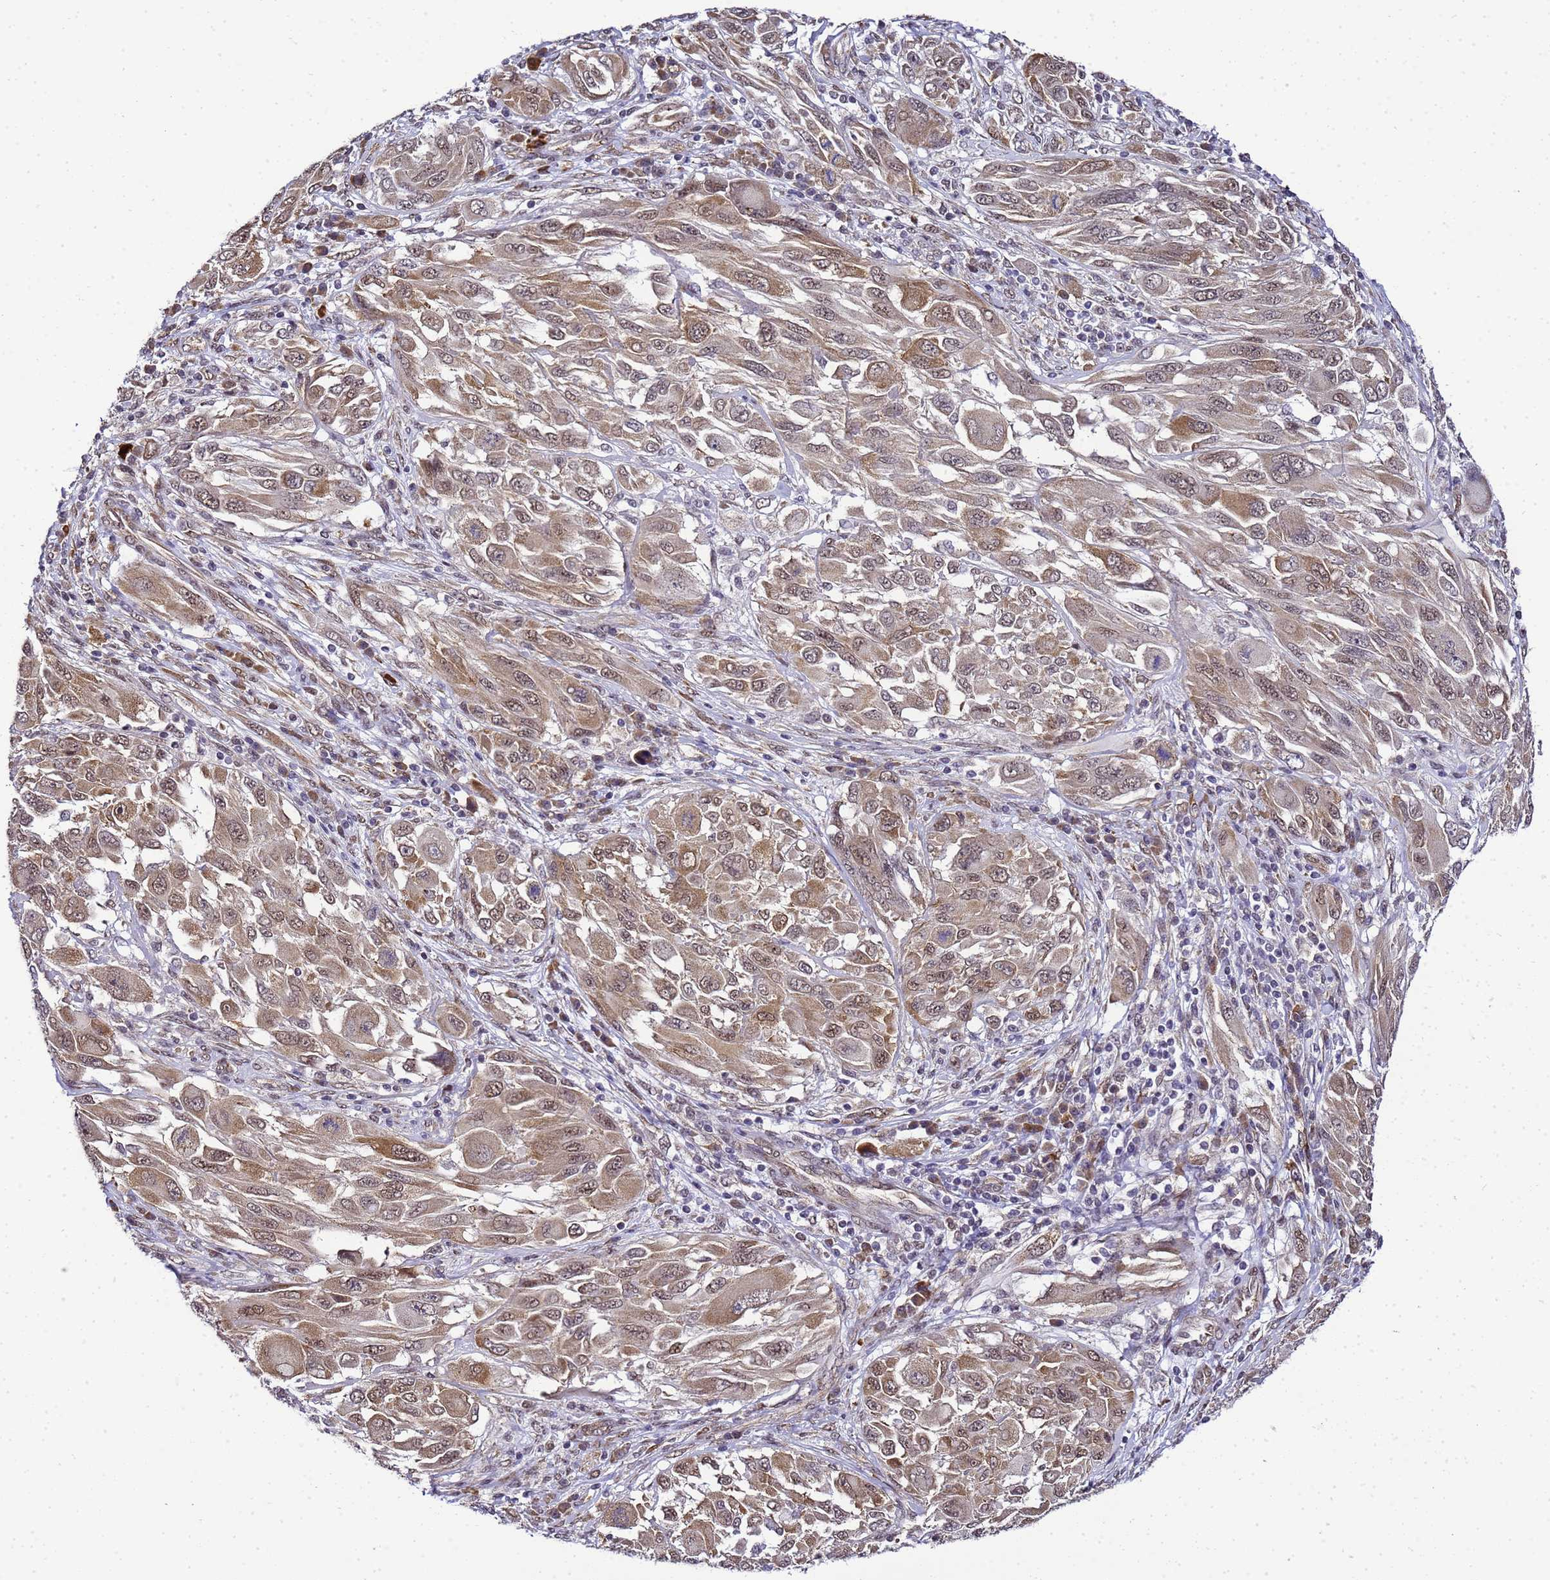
{"staining": {"intensity": "moderate", "quantity": ">75%", "location": "cytoplasmic/membranous"}, "tissue": "melanoma", "cell_type": "Tumor cells", "image_type": "cancer", "snomed": [{"axis": "morphology", "description": "Malignant melanoma, NOS"}, {"axis": "topography", "description": "Skin"}], "caption": "Malignant melanoma stained for a protein (brown) exhibits moderate cytoplasmic/membranous positive expression in approximately >75% of tumor cells.", "gene": "SMN1", "patient": {"sex": "female", "age": 91}}